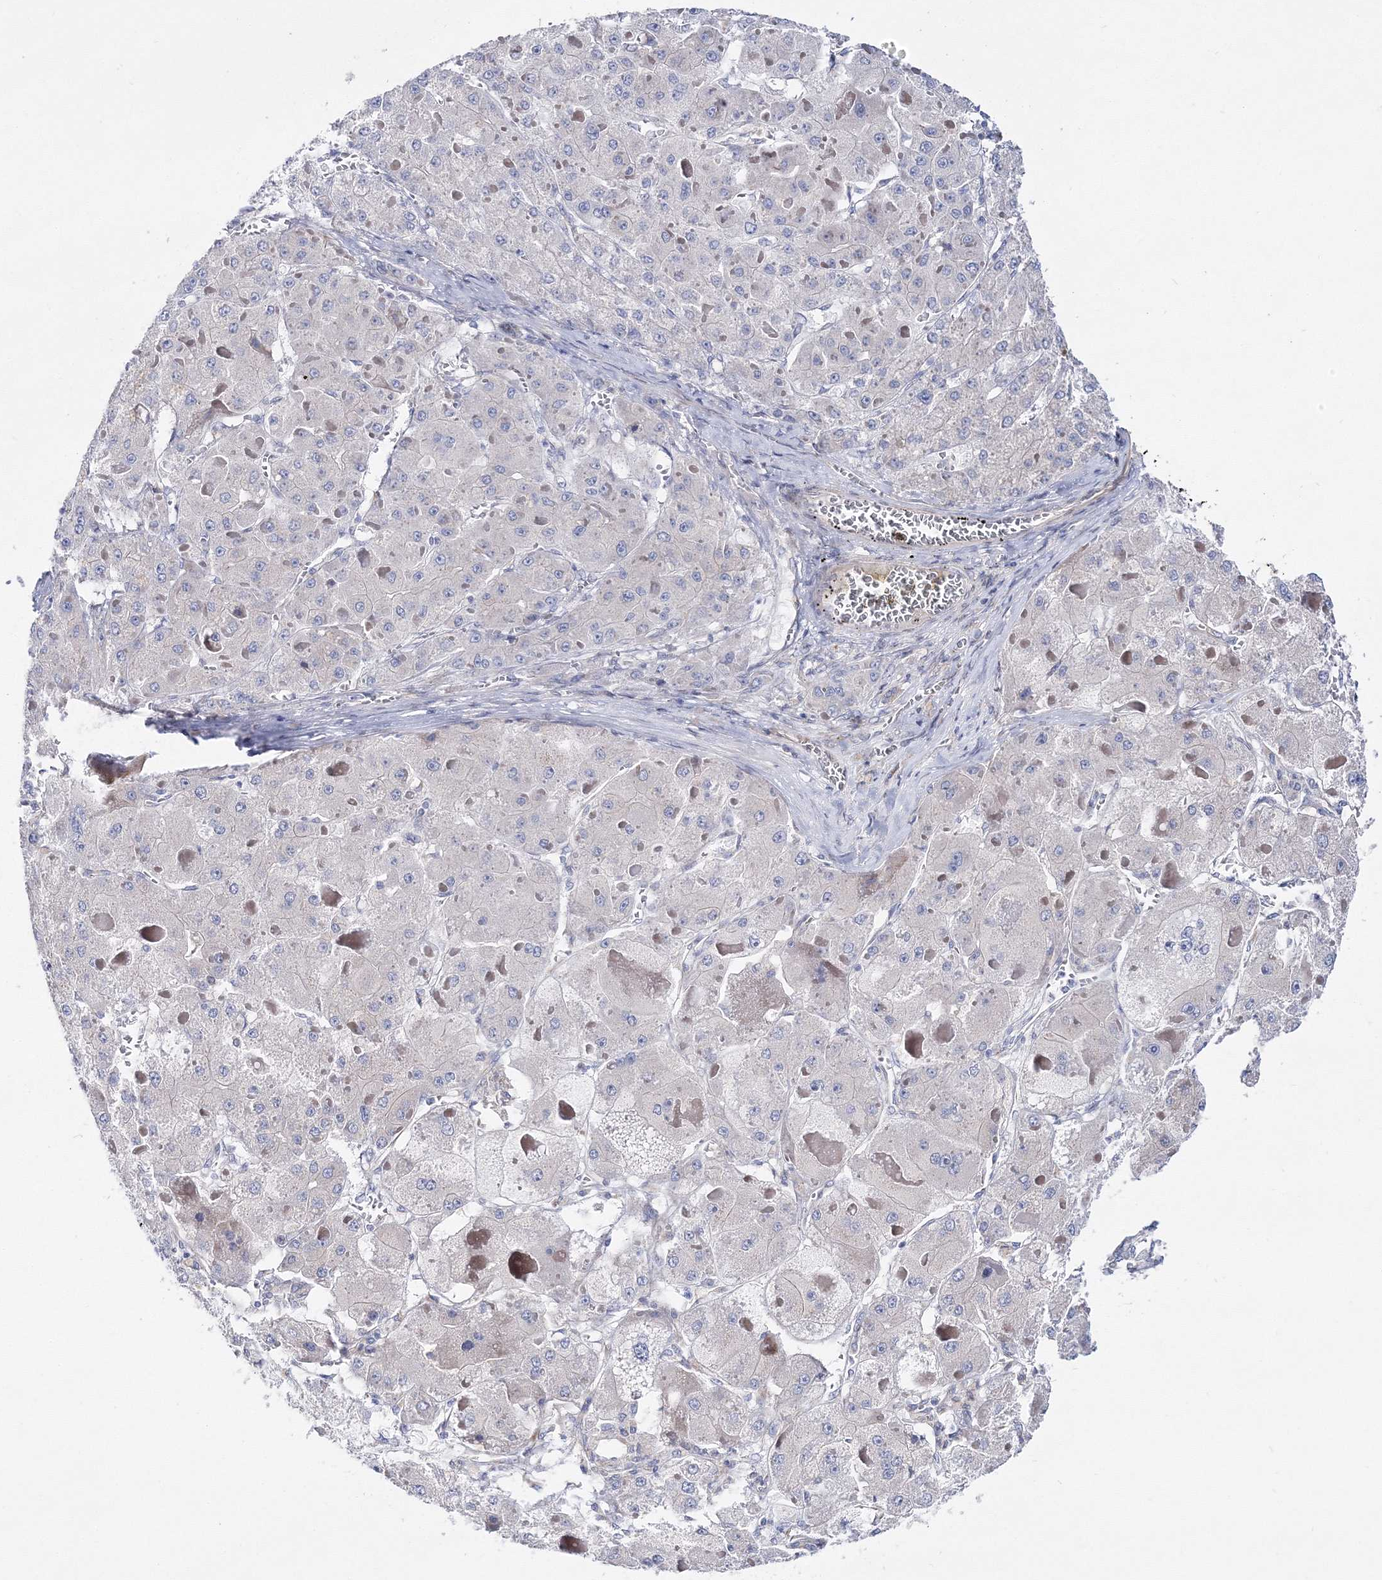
{"staining": {"intensity": "negative", "quantity": "none", "location": "none"}, "tissue": "liver cancer", "cell_type": "Tumor cells", "image_type": "cancer", "snomed": [{"axis": "morphology", "description": "Carcinoma, Hepatocellular, NOS"}, {"axis": "topography", "description": "Liver"}], "caption": "A photomicrograph of human liver cancer (hepatocellular carcinoma) is negative for staining in tumor cells. (DAB IHC, high magnification).", "gene": "ARHGAP32", "patient": {"sex": "female", "age": 73}}